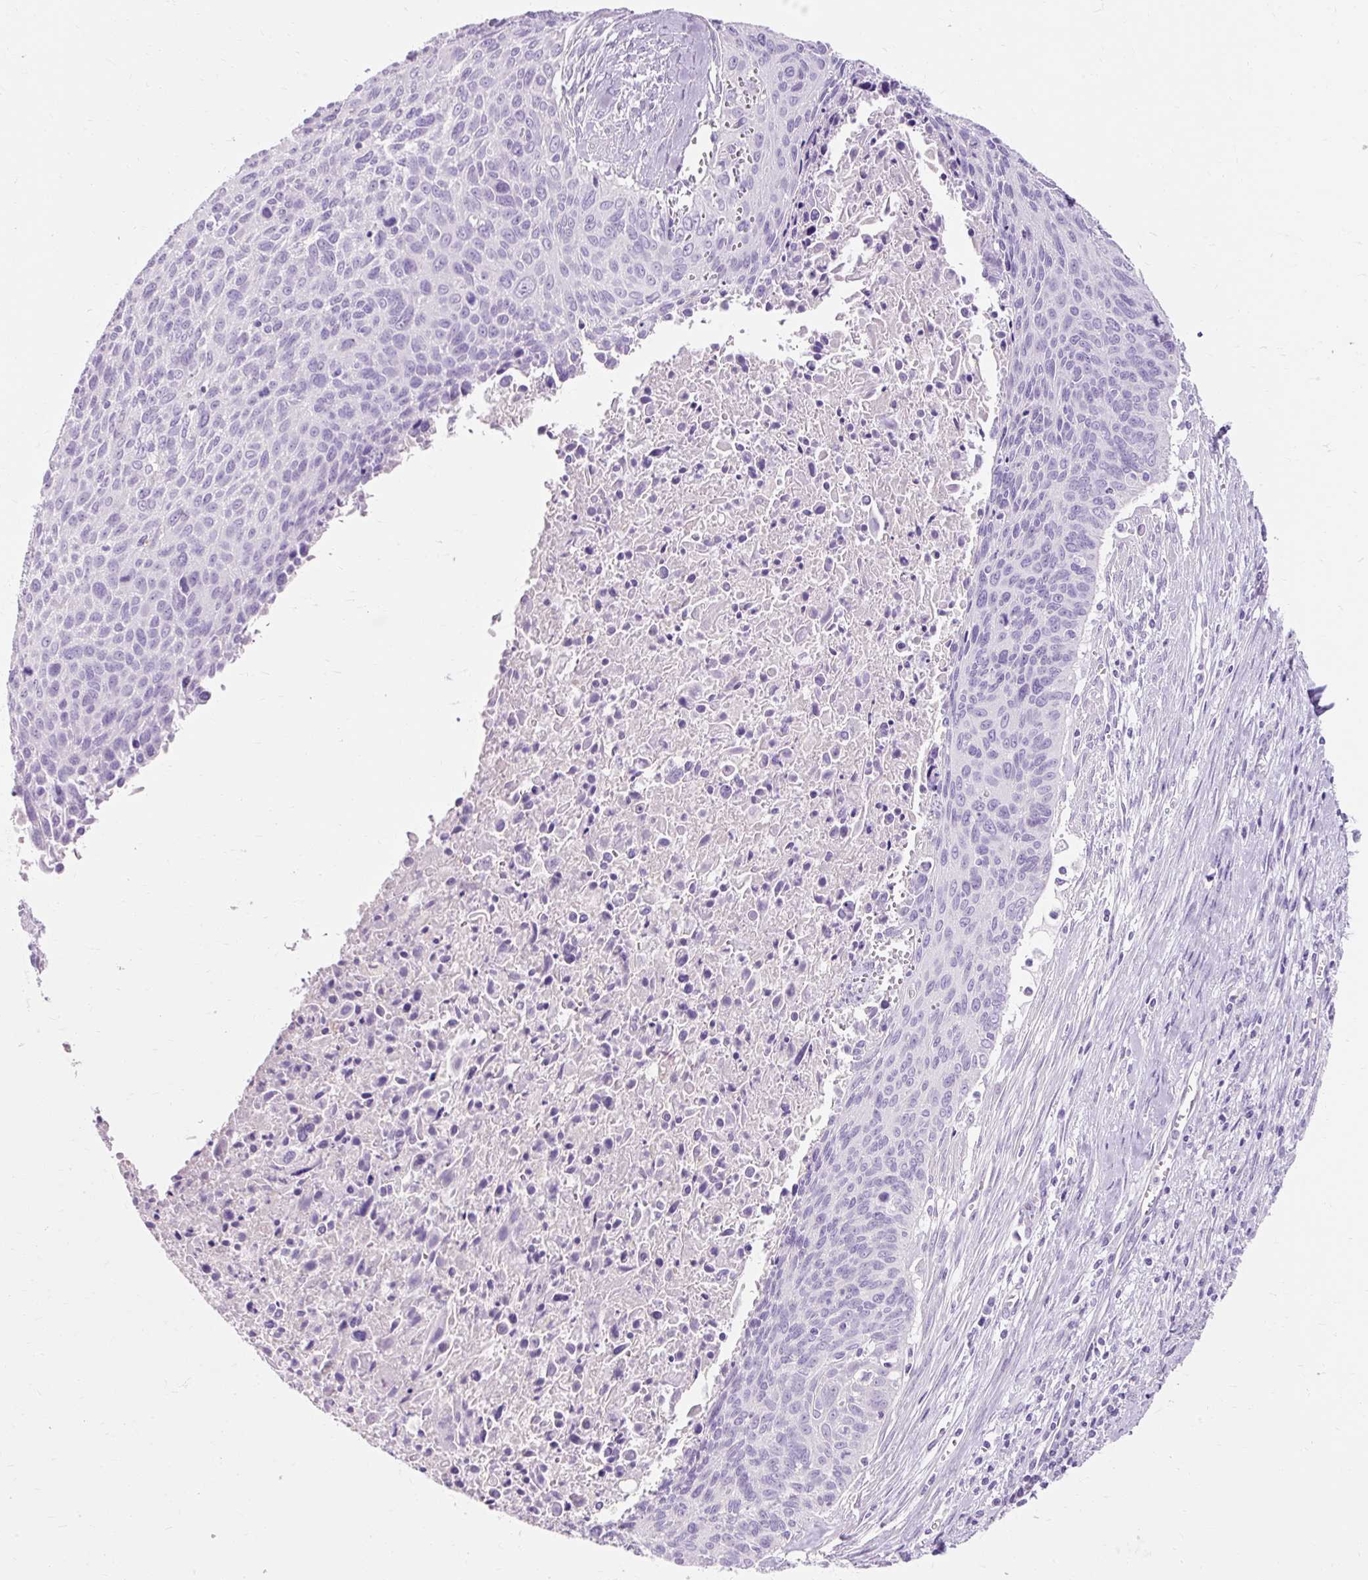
{"staining": {"intensity": "negative", "quantity": "none", "location": "none"}, "tissue": "cervical cancer", "cell_type": "Tumor cells", "image_type": "cancer", "snomed": [{"axis": "morphology", "description": "Squamous cell carcinoma, NOS"}, {"axis": "topography", "description": "Cervix"}], "caption": "Protein analysis of cervical cancer (squamous cell carcinoma) demonstrates no significant expression in tumor cells.", "gene": "TMEM213", "patient": {"sex": "female", "age": 55}}